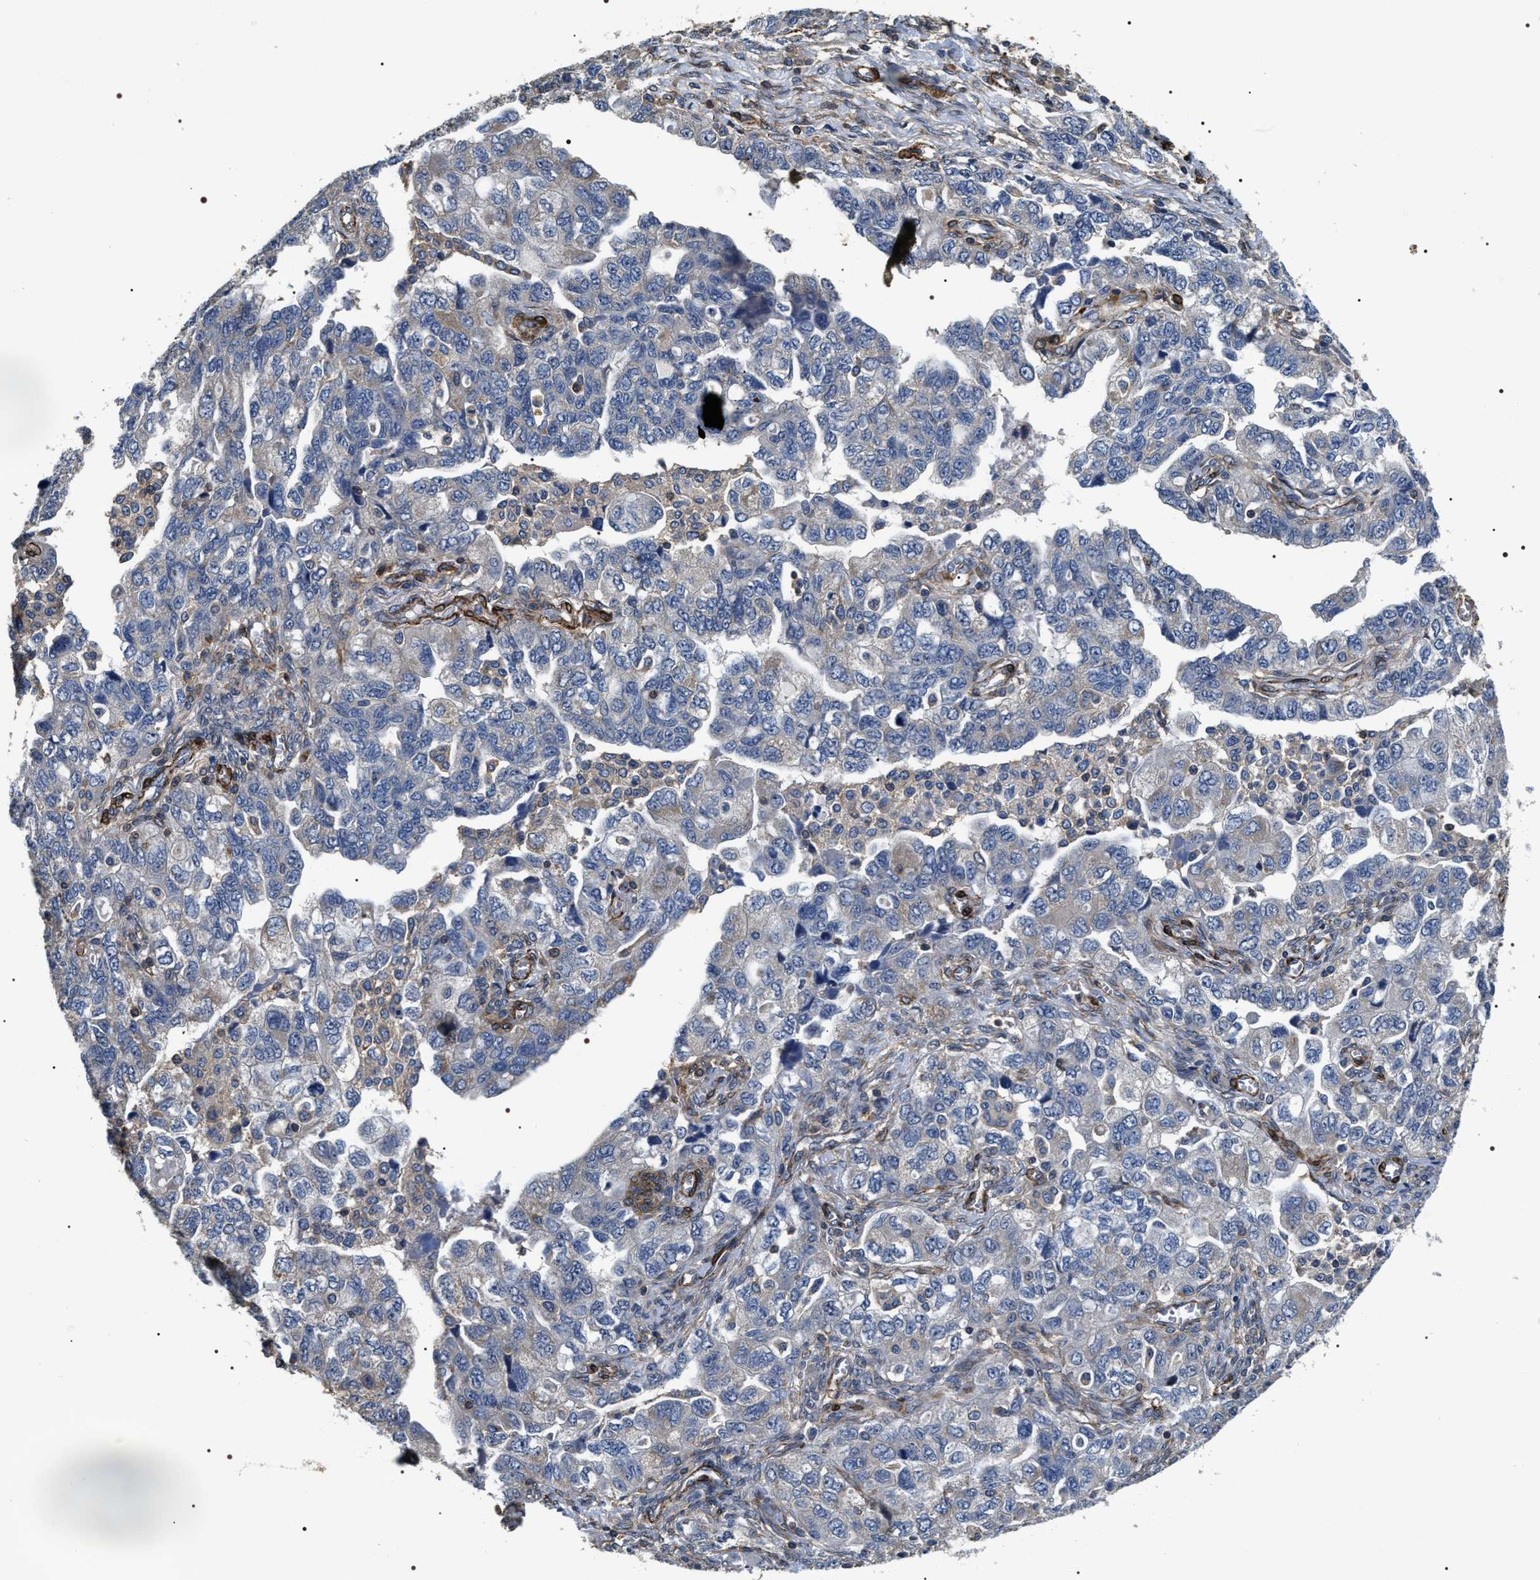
{"staining": {"intensity": "negative", "quantity": "none", "location": "none"}, "tissue": "ovarian cancer", "cell_type": "Tumor cells", "image_type": "cancer", "snomed": [{"axis": "morphology", "description": "Carcinoma, NOS"}, {"axis": "morphology", "description": "Cystadenocarcinoma, serous, NOS"}, {"axis": "topography", "description": "Ovary"}], "caption": "Protein analysis of ovarian carcinoma reveals no significant positivity in tumor cells. The staining was performed using DAB (3,3'-diaminobenzidine) to visualize the protein expression in brown, while the nuclei were stained in blue with hematoxylin (Magnification: 20x).", "gene": "ZC3HAV1L", "patient": {"sex": "female", "age": 69}}